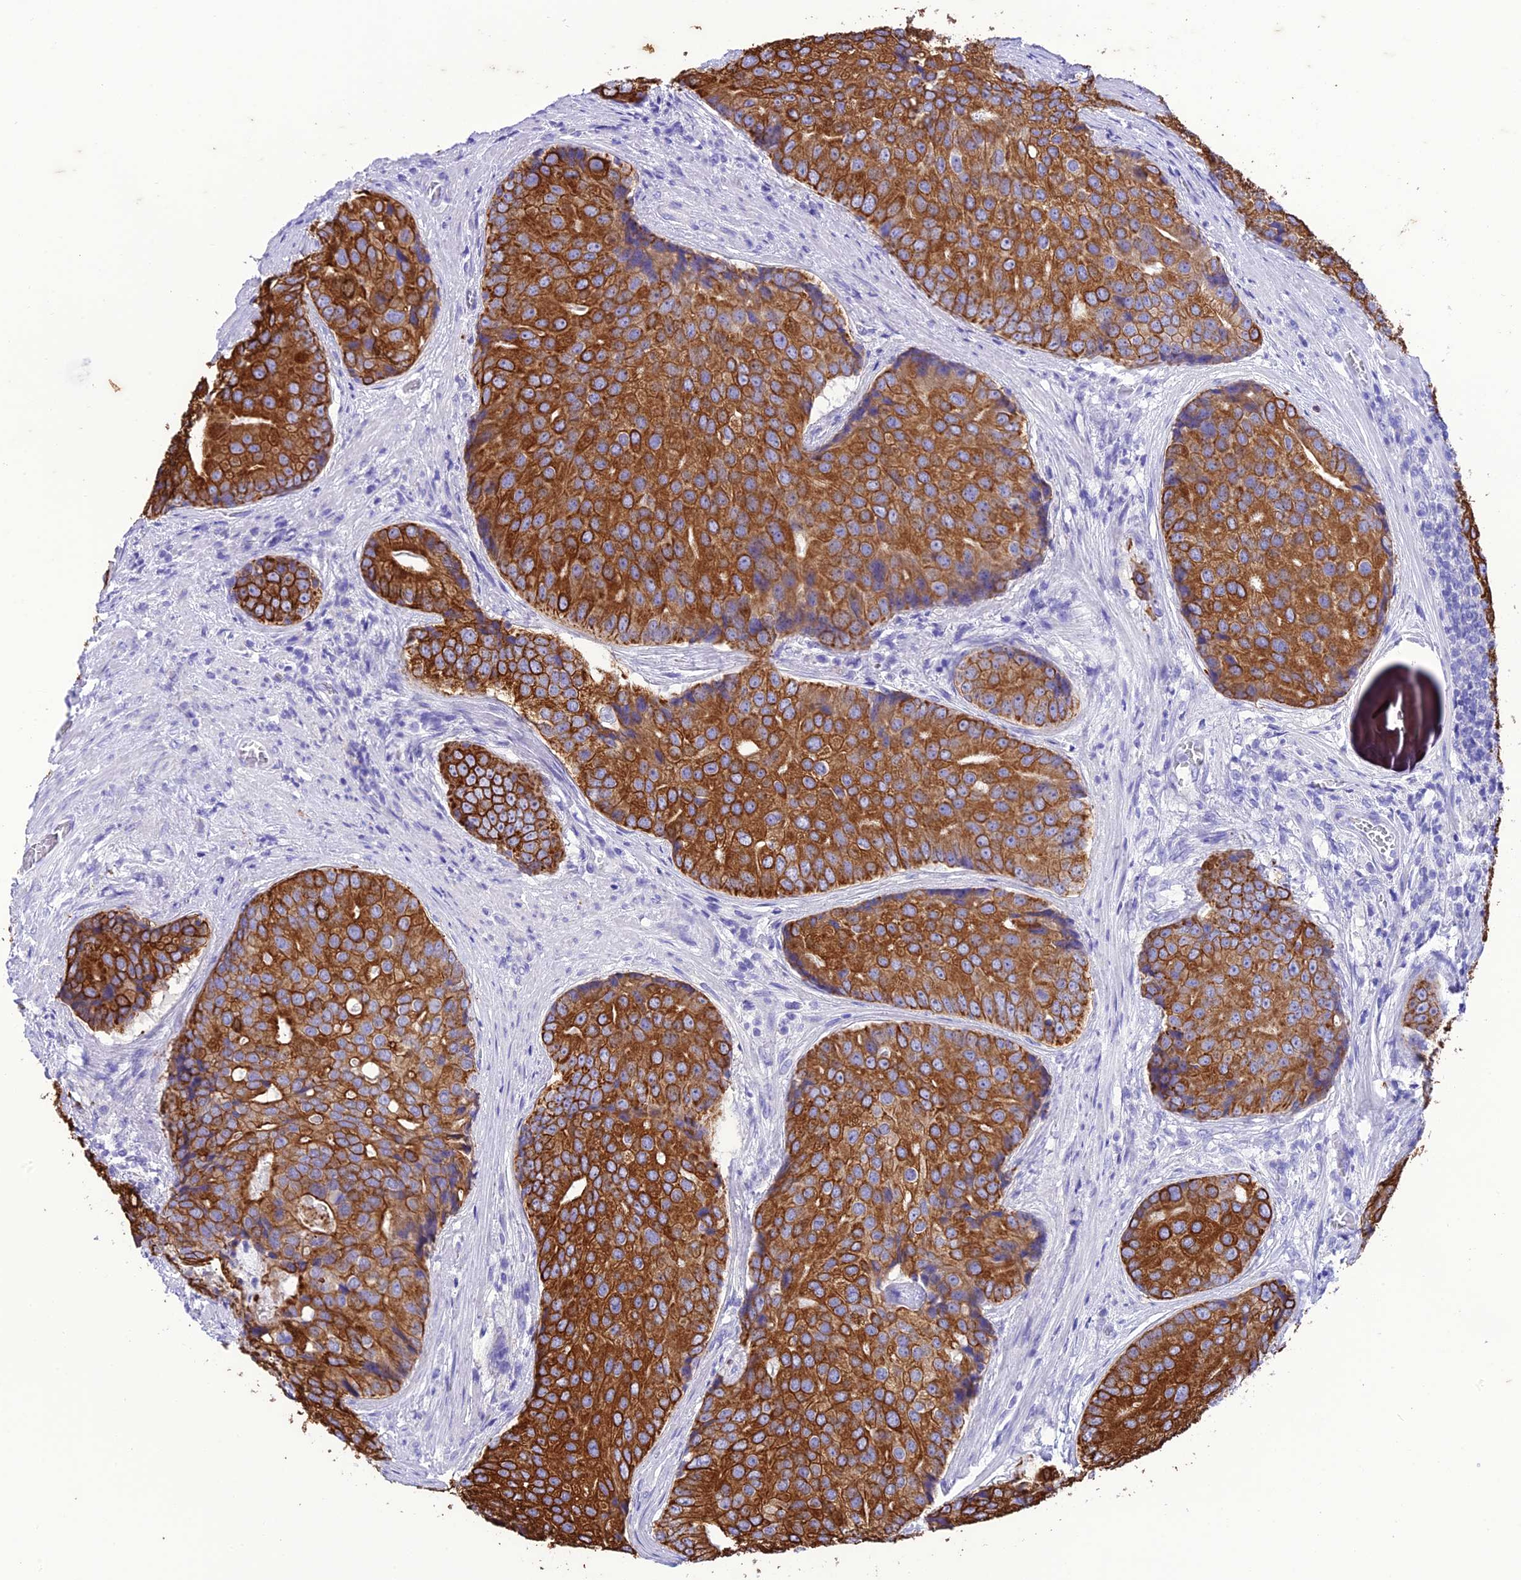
{"staining": {"intensity": "strong", "quantity": ">75%", "location": "cytoplasmic/membranous"}, "tissue": "prostate cancer", "cell_type": "Tumor cells", "image_type": "cancer", "snomed": [{"axis": "morphology", "description": "Adenocarcinoma, High grade"}, {"axis": "topography", "description": "Prostate"}], "caption": "Protein expression analysis of adenocarcinoma (high-grade) (prostate) displays strong cytoplasmic/membranous expression in about >75% of tumor cells. (DAB = brown stain, brightfield microscopy at high magnification).", "gene": "VPS52", "patient": {"sex": "male", "age": 62}}